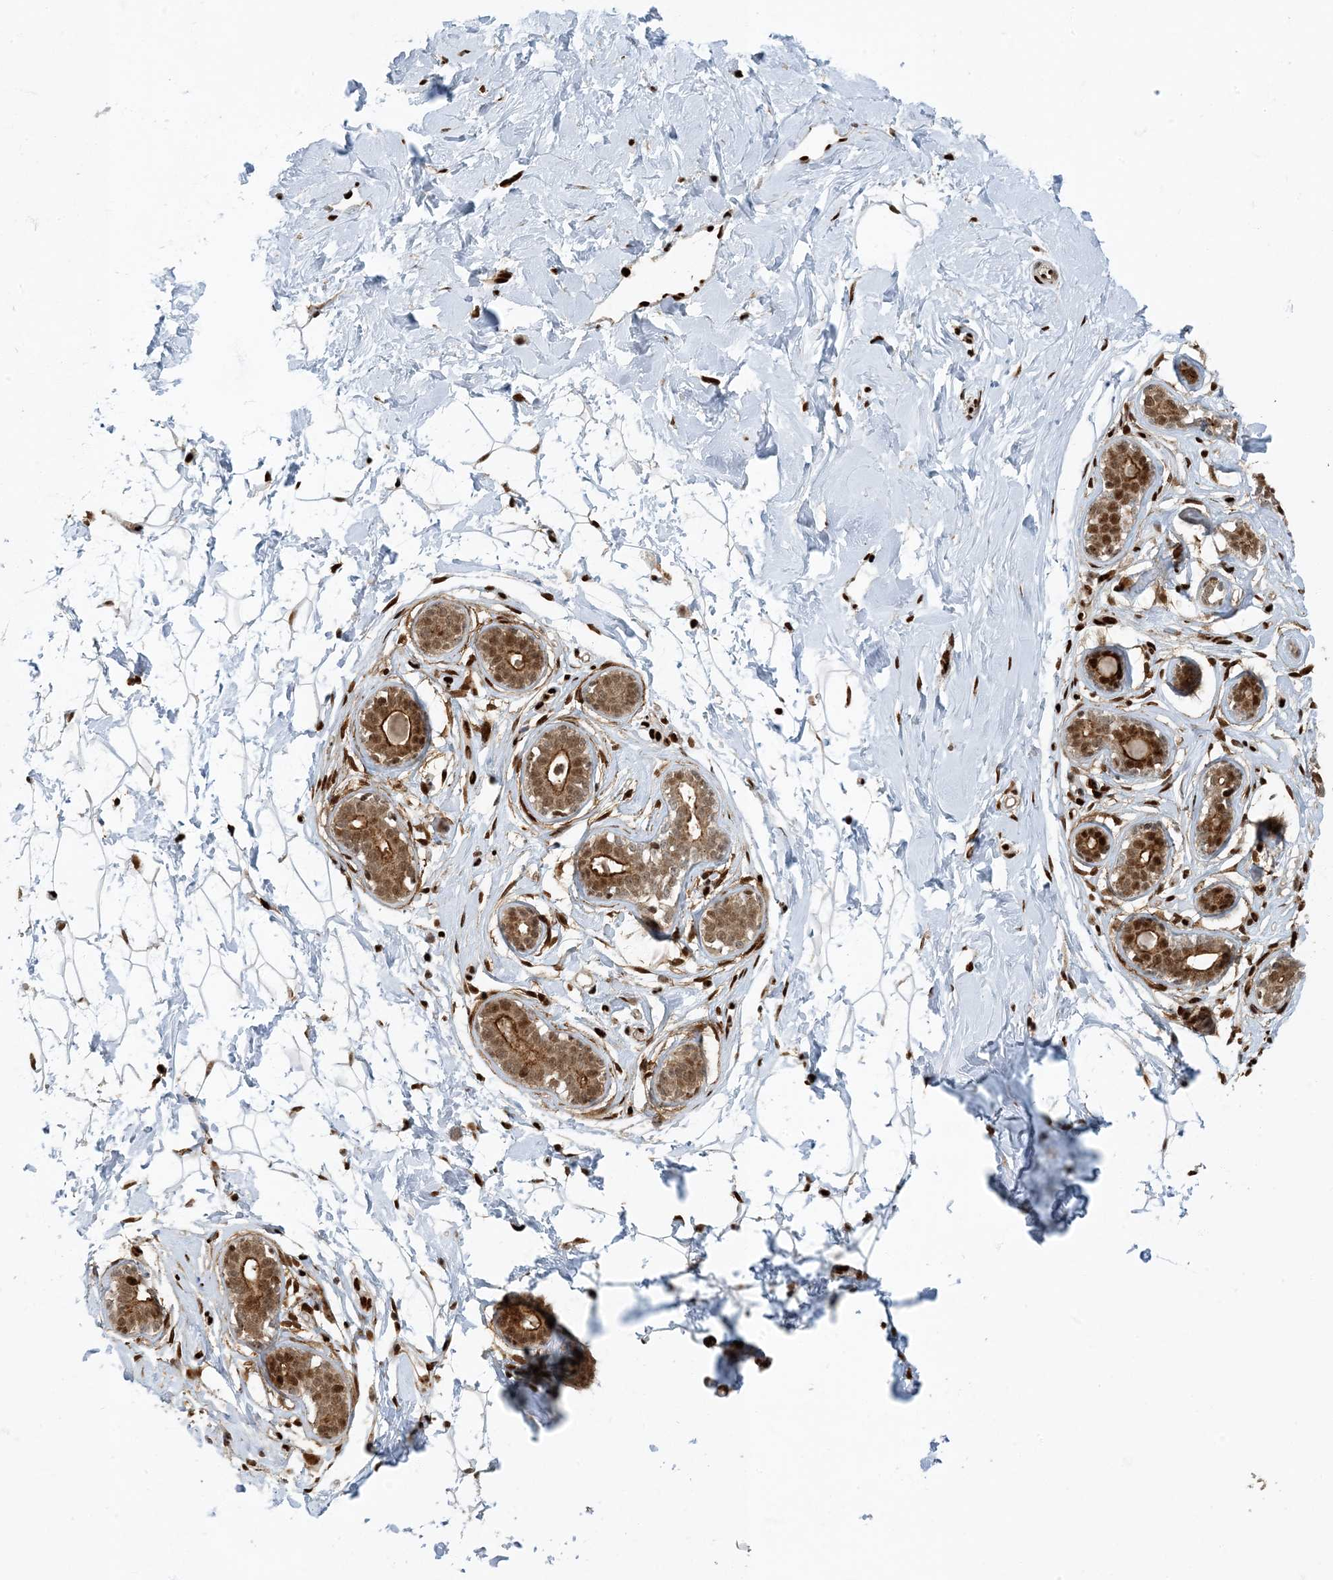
{"staining": {"intensity": "strong", "quantity": ">75%", "location": "nuclear"}, "tissue": "breast", "cell_type": "Adipocytes", "image_type": "normal", "snomed": [{"axis": "morphology", "description": "Normal tissue, NOS"}, {"axis": "morphology", "description": "Adenoma, NOS"}, {"axis": "topography", "description": "Breast"}], "caption": "Brown immunohistochemical staining in unremarkable human breast shows strong nuclear expression in about >75% of adipocytes. Using DAB (brown) and hematoxylin (blue) stains, captured at high magnification using brightfield microscopy.", "gene": "MBD1", "patient": {"sex": "female", "age": 23}}